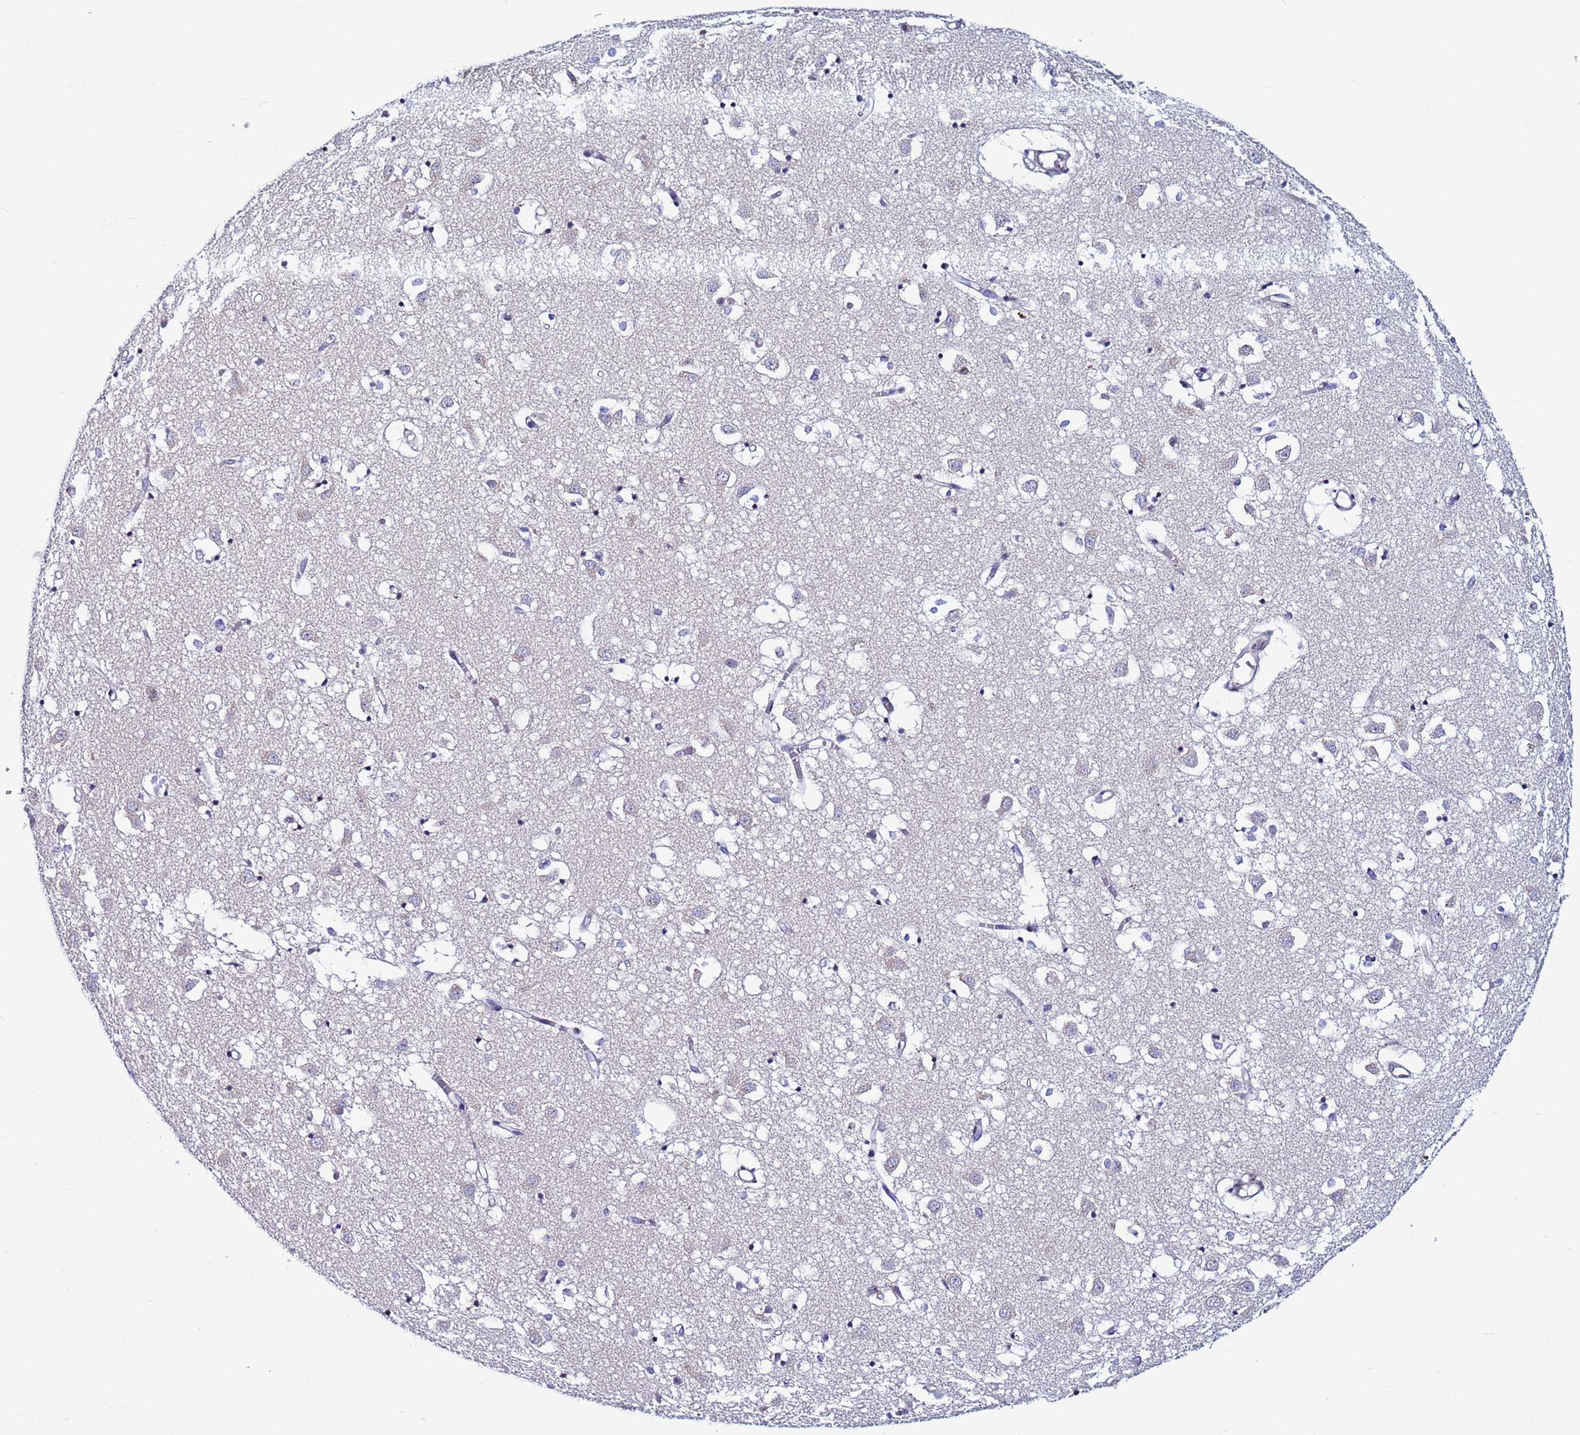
{"staining": {"intensity": "negative", "quantity": "none", "location": "none"}, "tissue": "caudate", "cell_type": "Glial cells", "image_type": "normal", "snomed": [{"axis": "morphology", "description": "Normal tissue, NOS"}, {"axis": "topography", "description": "Lateral ventricle wall"}], "caption": "Histopathology image shows no protein positivity in glial cells of benign caudate. Nuclei are stained in blue.", "gene": "TRIM37", "patient": {"sex": "male", "age": 70}}